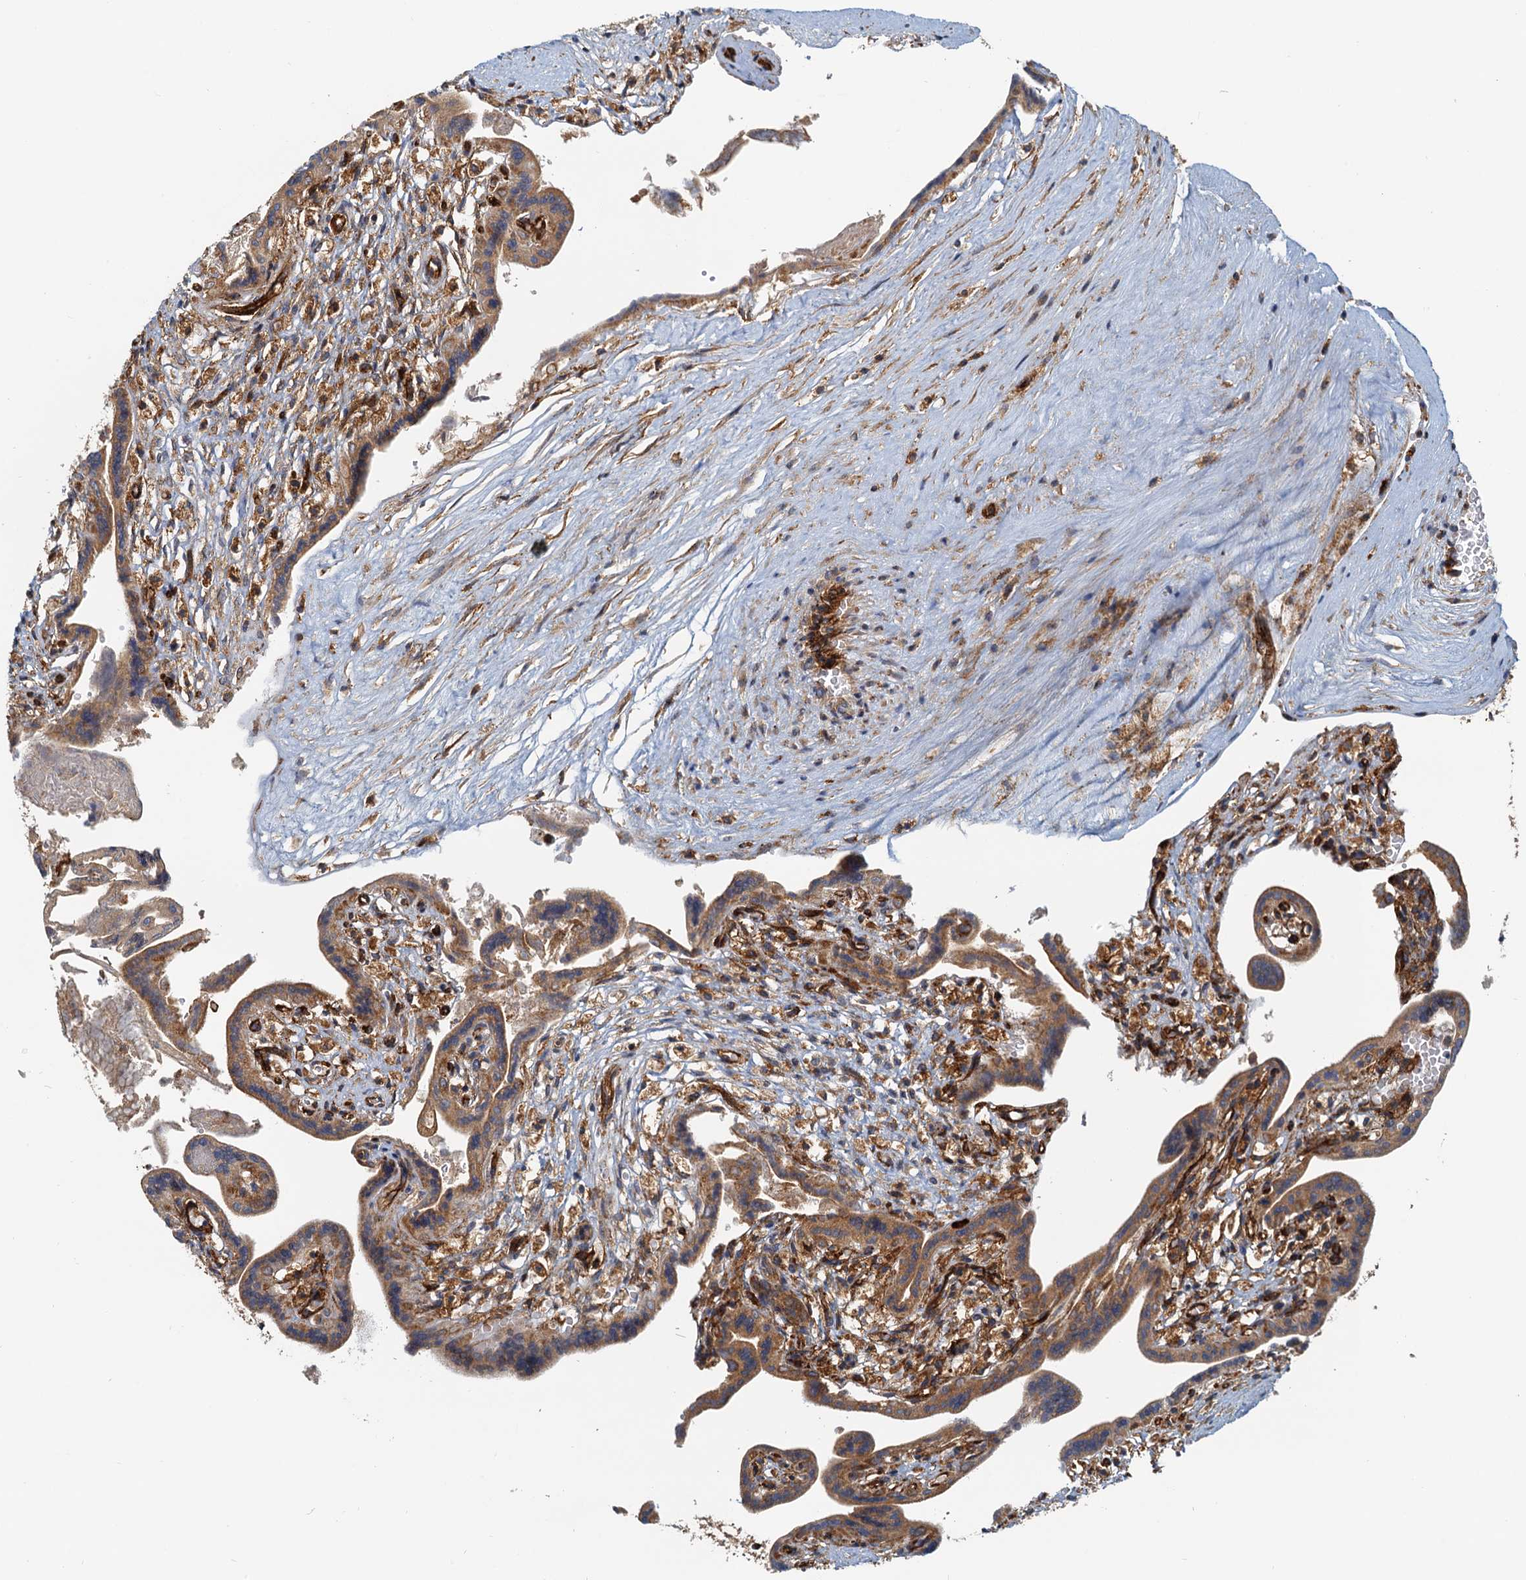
{"staining": {"intensity": "moderate", "quantity": ">75%", "location": "cytoplasmic/membranous"}, "tissue": "placenta", "cell_type": "Trophoblastic cells", "image_type": "normal", "snomed": [{"axis": "morphology", "description": "Normal tissue, NOS"}, {"axis": "topography", "description": "Placenta"}], "caption": "DAB (3,3'-diaminobenzidine) immunohistochemical staining of normal human placenta reveals moderate cytoplasmic/membranous protein expression in approximately >75% of trophoblastic cells.", "gene": "NIPAL3", "patient": {"sex": "female", "age": 37}}